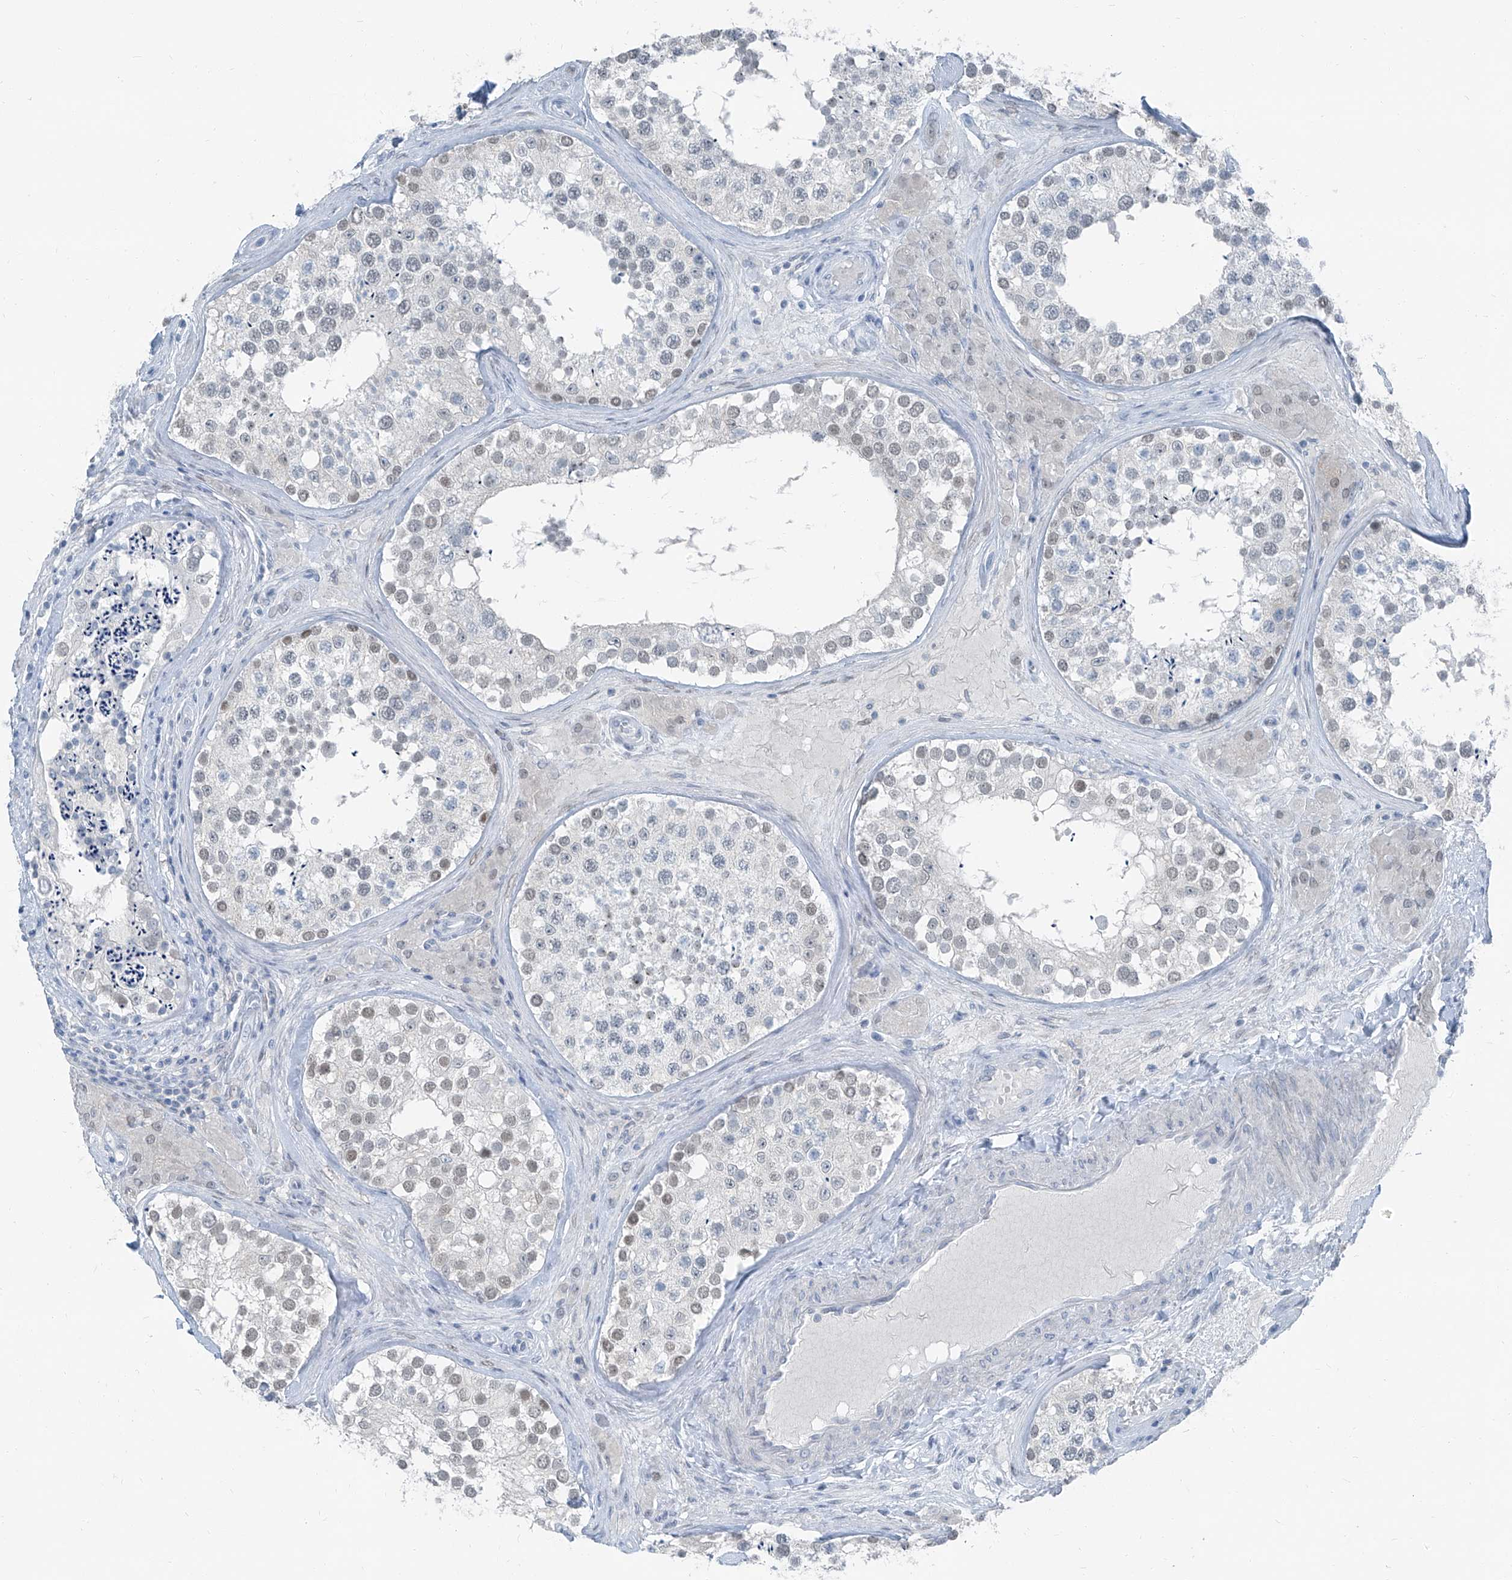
{"staining": {"intensity": "weak", "quantity": "<25%", "location": "nuclear"}, "tissue": "testis", "cell_type": "Cells in seminiferous ducts", "image_type": "normal", "snomed": [{"axis": "morphology", "description": "Normal tissue, NOS"}, {"axis": "topography", "description": "Testis"}], "caption": "DAB (3,3'-diaminobenzidine) immunohistochemical staining of benign human testis demonstrates no significant positivity in cells in seminiferous ducts.", "gene": "RGN", "patient": {"sex": "male", "age": 46}}